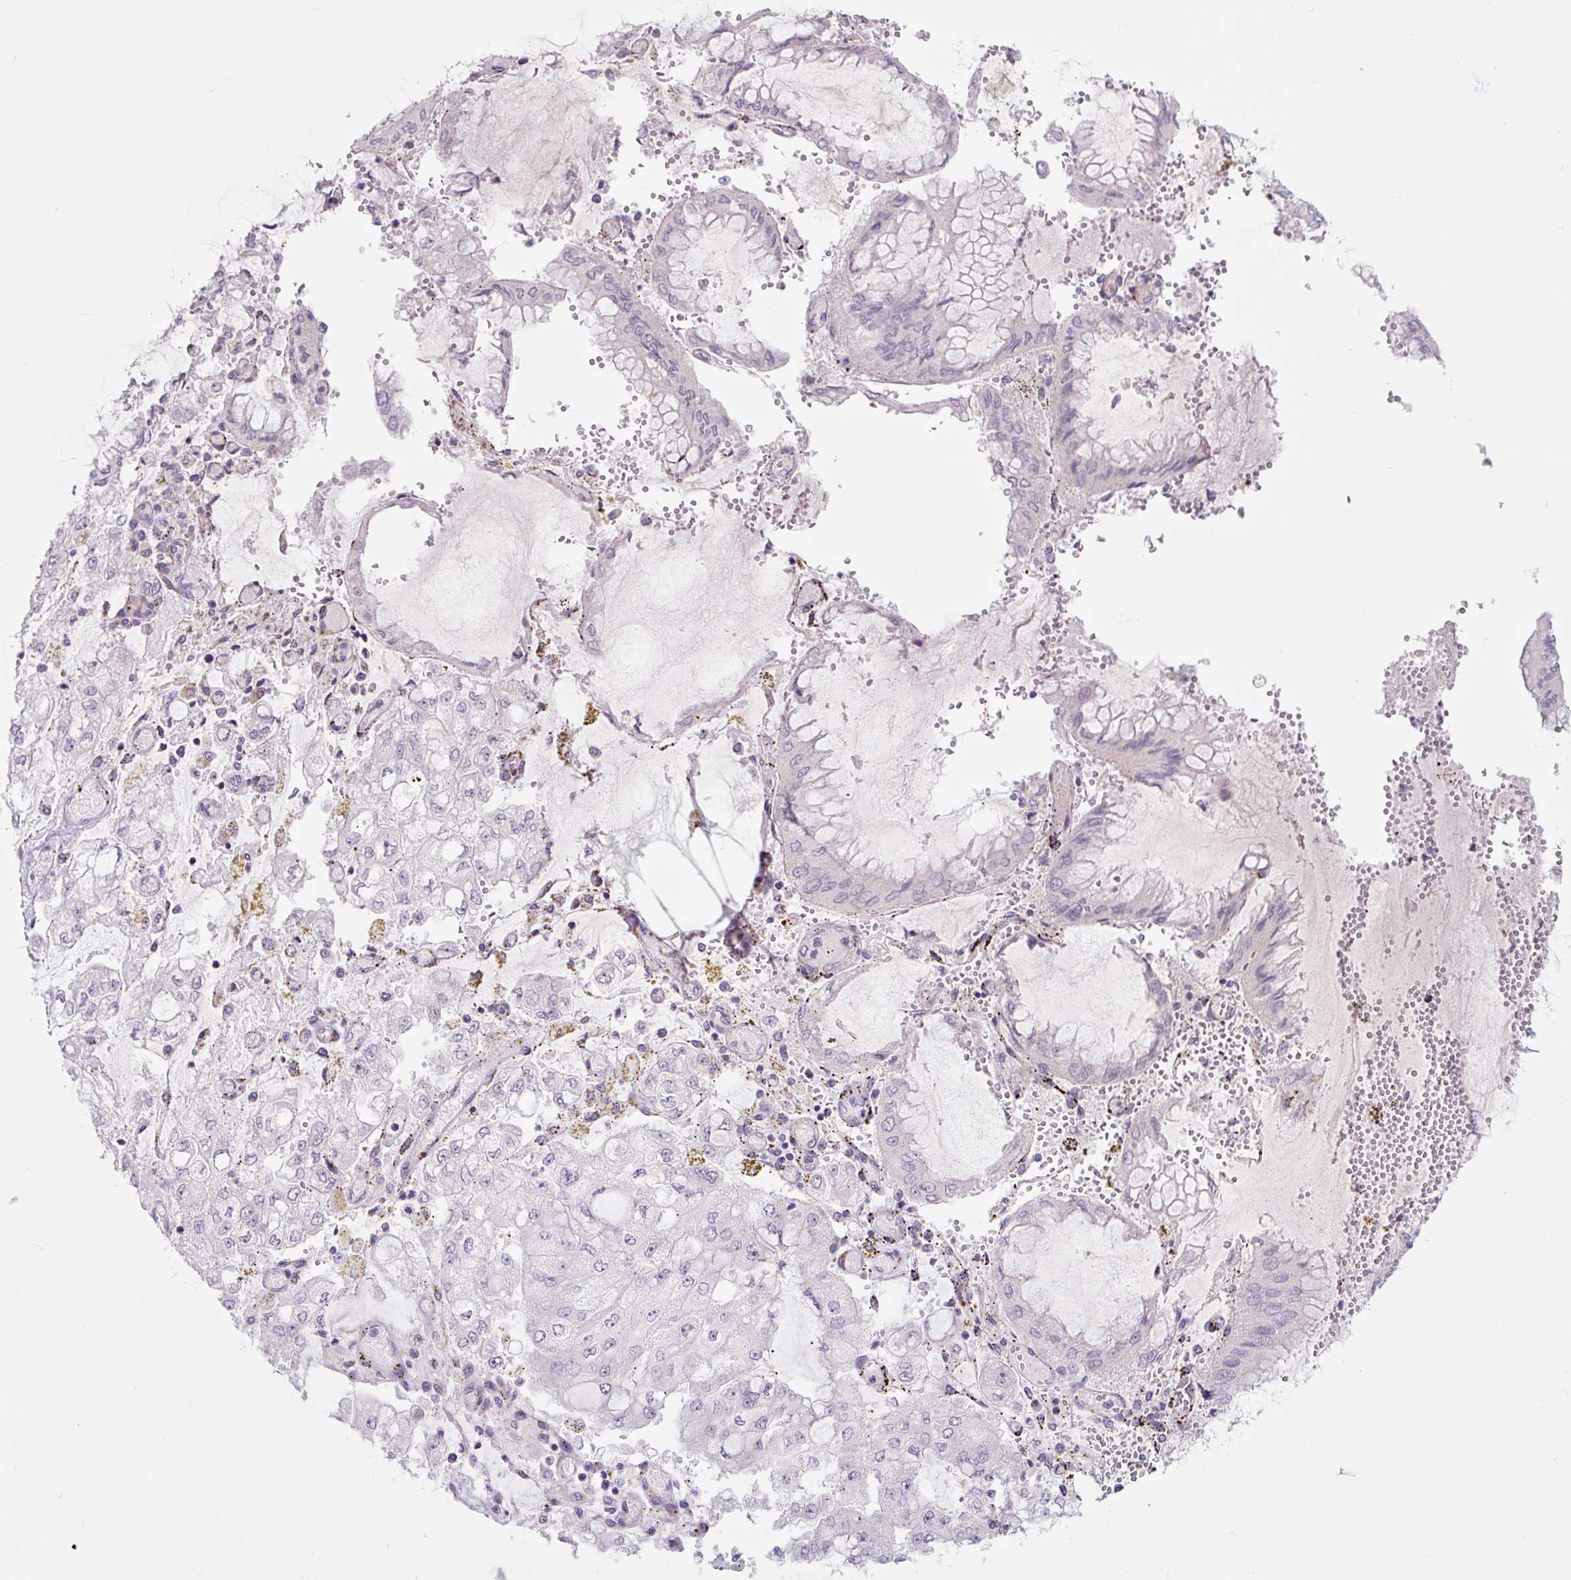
{"staining": {"intensity": "negative", "quantity": "none", "location": "none"}, "tissue": "stomach cancer", "cell_type": "Tumor cells", "image_type": "cancer", "snomed": [{"axis": "morphology", "description": "Adenocarcinoma, NOS"}, {"axis": "topography", "description": "Stomach"}], "caption": "Stomach adenocarcinoma stained for a protein using immunohistochemistry exhibits no staining tumor cells.", "gene": "CCL25", "patient": {"sex": "male", "age": 76}}